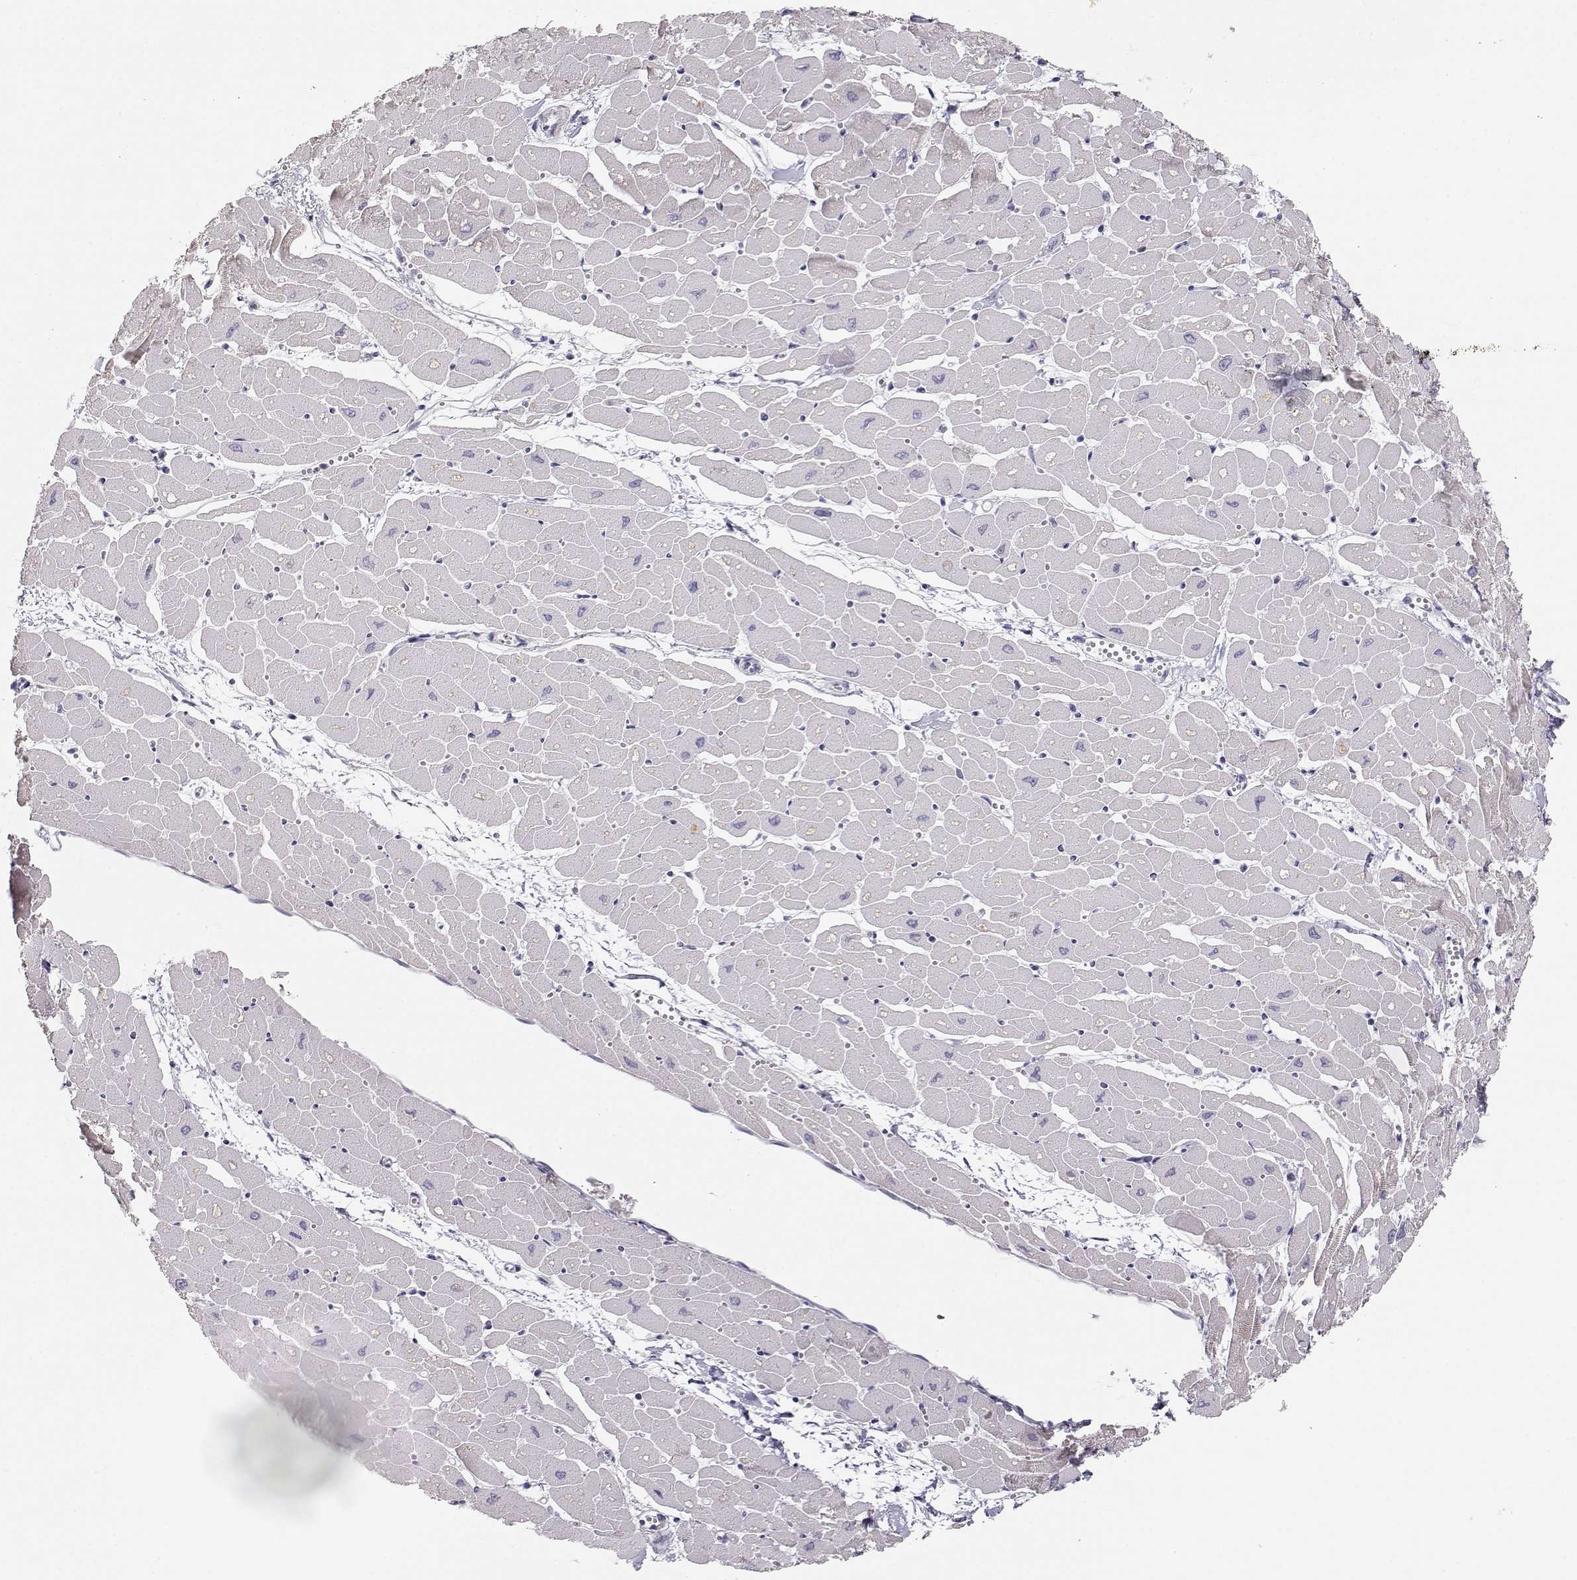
{"staining": {"intensity": "negative", "quantity": "none", "location": "none"}, "tissue": "heart muscle", "cell_type": "Cardiomyocytes", "image_type": "normal", "snomed": [{"axis": "morphology", "description": "Normal tissue, NOS"}, {"axis": "topography", "description": "Heart"}], "caption": "Protein analysis of unremarkable heart muscle displays no significant staining in cardiomyocytes. The staining is performed using DAB (3,3'-diaminobenzidine) brown chromogen with nuclei counter-stained in using hematoxylin.", "gene": "FAM166A", "patient": {"sex": "male", "age": 57}}